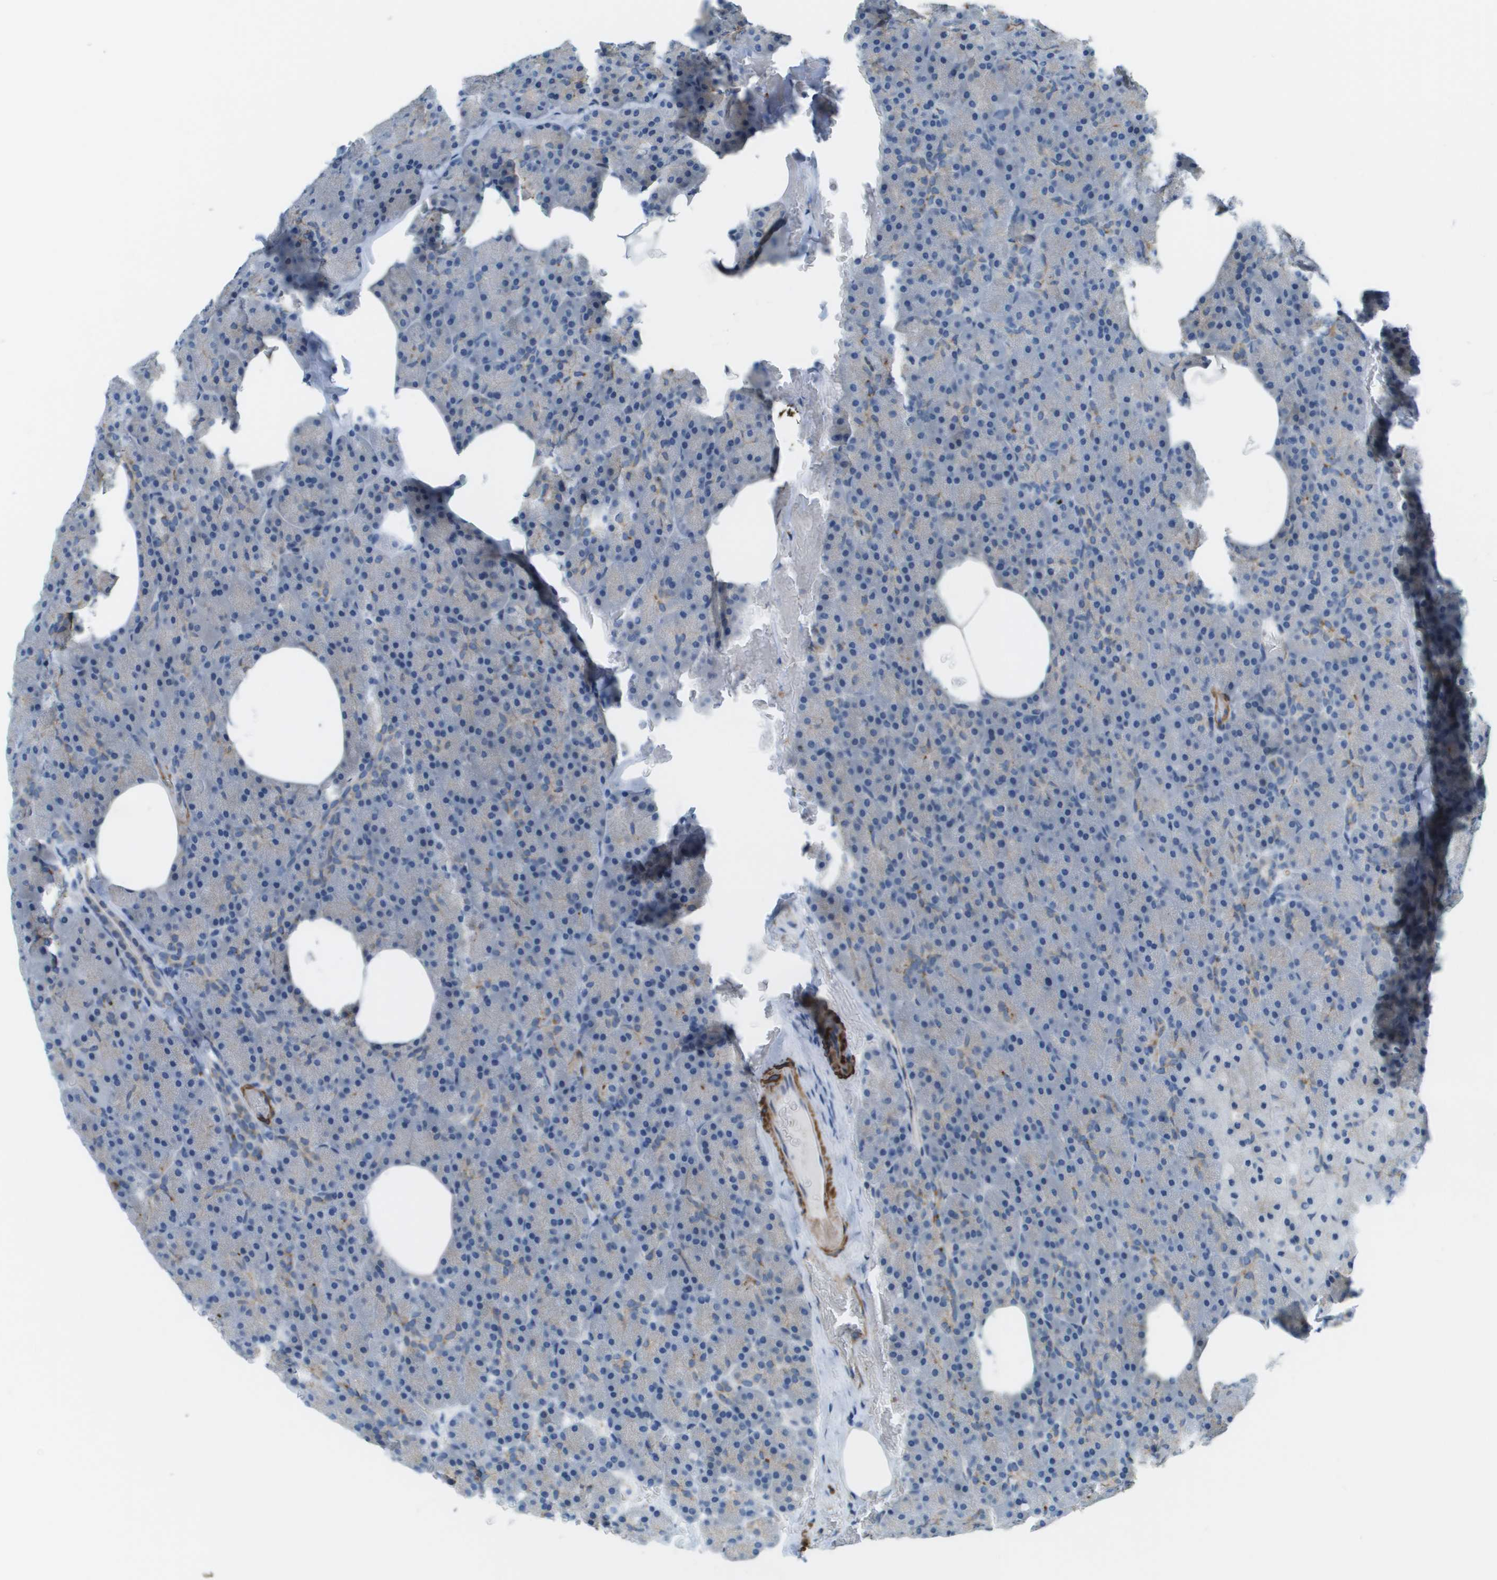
{"staining": {"intensity": "negative", "quantity": "none", "location": "none"}, "tissue": "pancreas", "cell_type": "Exocrine glandular cells", "image_type": "normal", "snomed": [{"axis": "morphology", "description": "Normal tissue, NOS"}, {"axis": "topography", "description": "Pancreas"}], "caption": "DAB immunohistochemical staining of benign human pancreas demonstrates no significant staining in exocrine glandular cells.", "gene": "MYH11", "patient": {"sex": "female", "age": 35}}